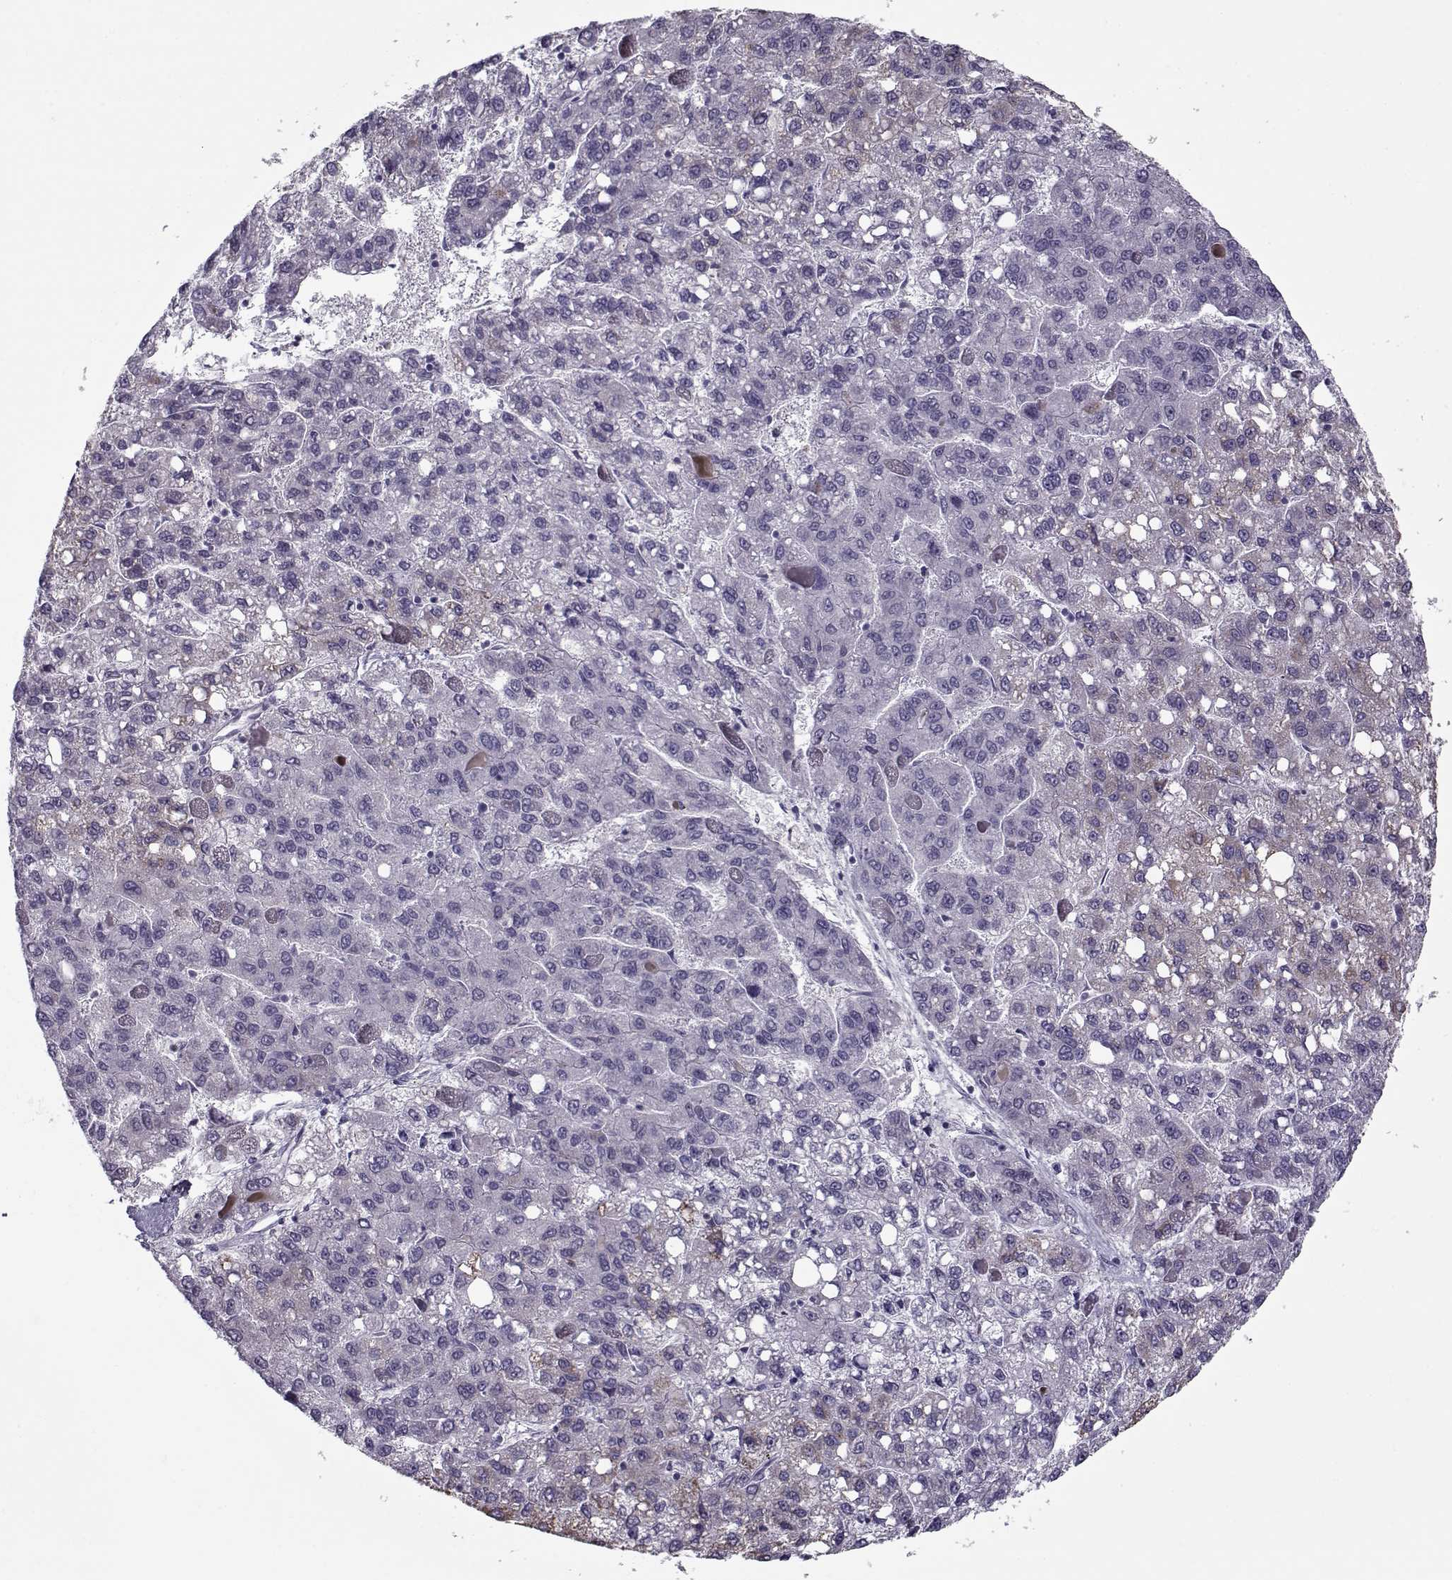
{"staining": {"intensity": "negative", "quantity": "none", "location": "none"}, "tissue": "liver cancer", "cell_type": "Tumor cells", "image_type": "cancer", "snomed": [{"axis": "morphology", "description": "Carcinoma, Hepatocellular, NOS"}, {"axis": "topography", "description": "Liver"}], "caption": "Tumor cells show no significant expression in liver cancer (hepatocellular carcinoma).", "gene": "CIBAR1", "patient": {"sex": "female", "age": 82}}